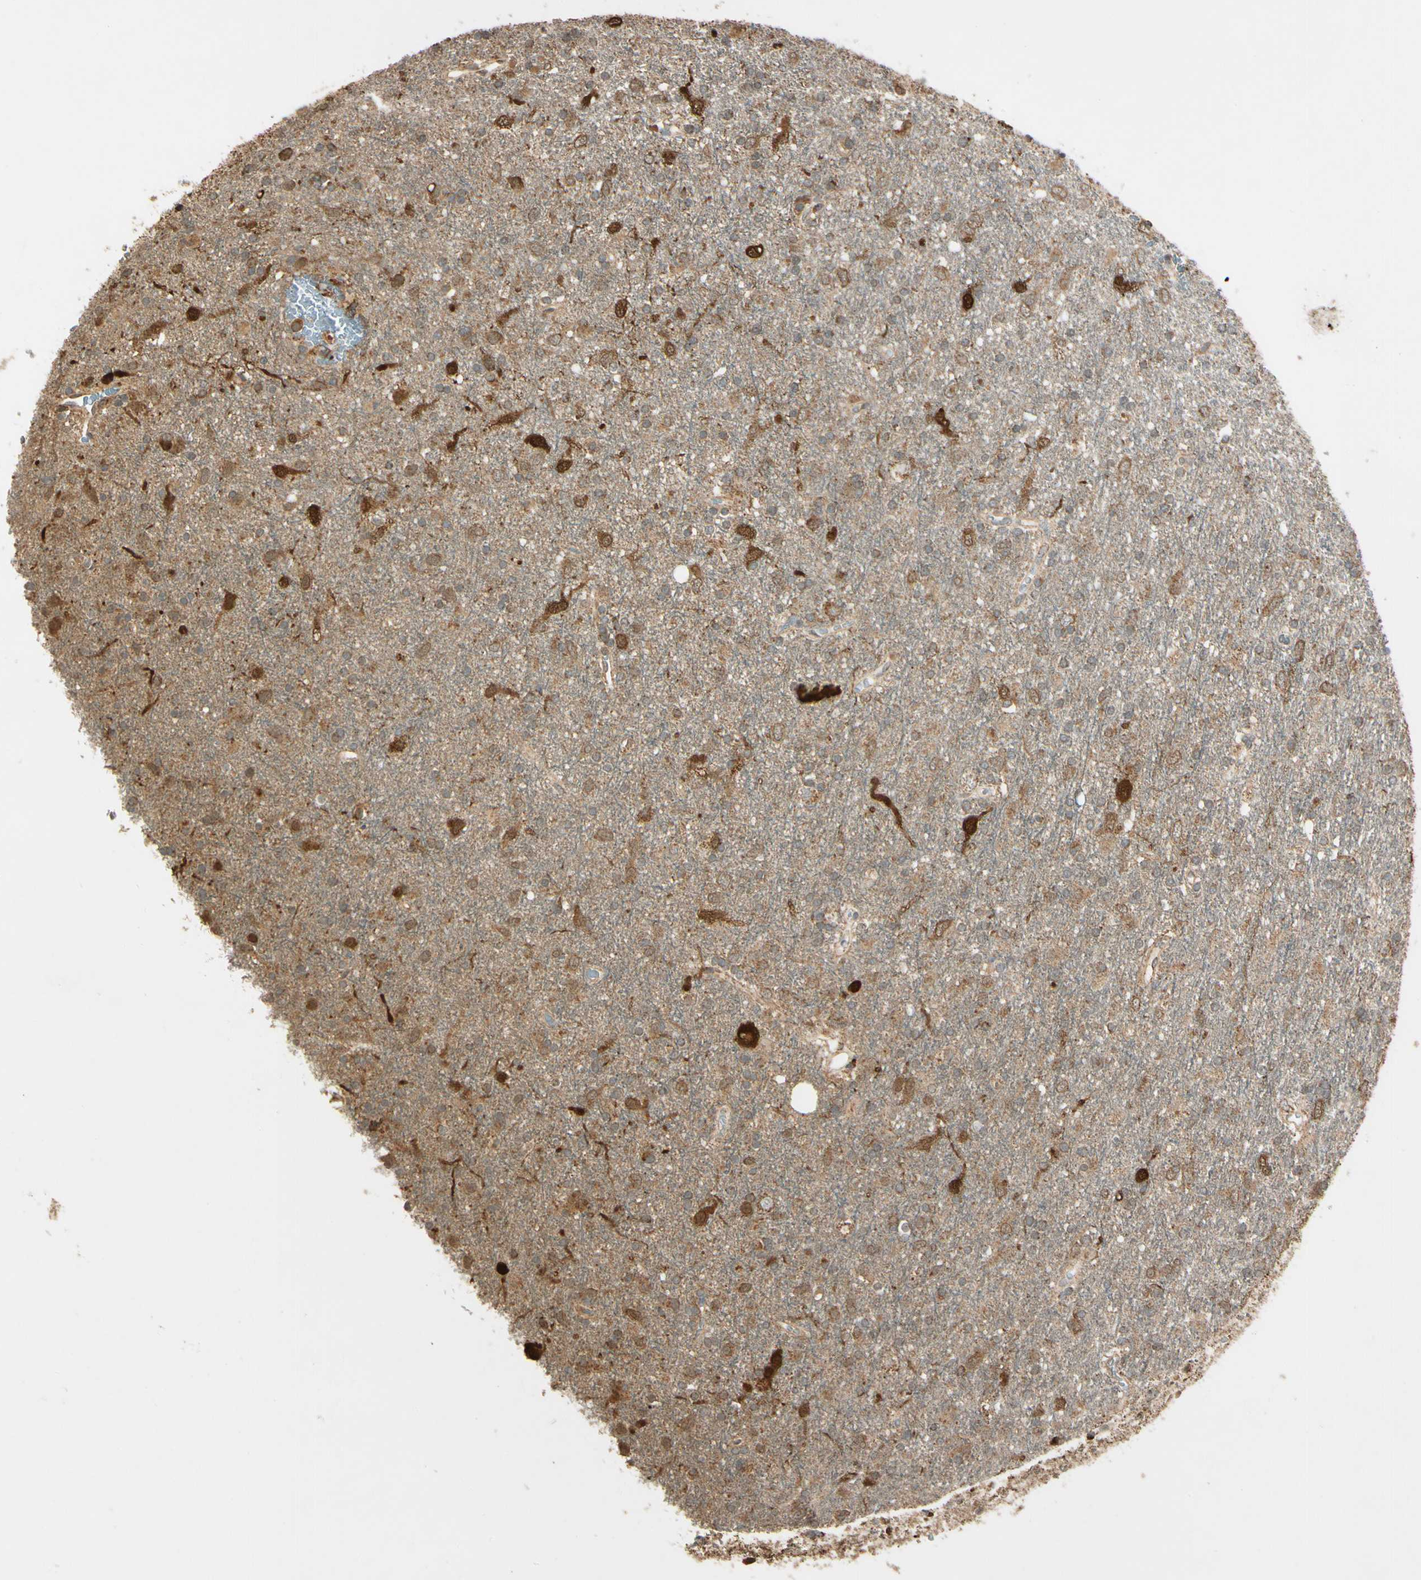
{"staining": {"intensity": "moderate", "quantity": "25%-75%", "location": "cytoplasmic/membranous,nuclear"}, "tissue": "glioma", "cell_type": "Tumor cells", "image_type": "cancer", "snomed": [{"axis": "morphology", "description": "Glioma, malignant, Low grade"}, {"axis": "topography", "description": "Brain"}], "caption": "High-power microscopy captured an IHC image of malignant glioma (low-grade), revealing moderate cytoplasmic/membranous and nuclear staining in about 25%-75% of tumor cells. Nuclei are stained in blue.", "gene": "PRDX5", "patient": {"sex": "male", "age": 77}}